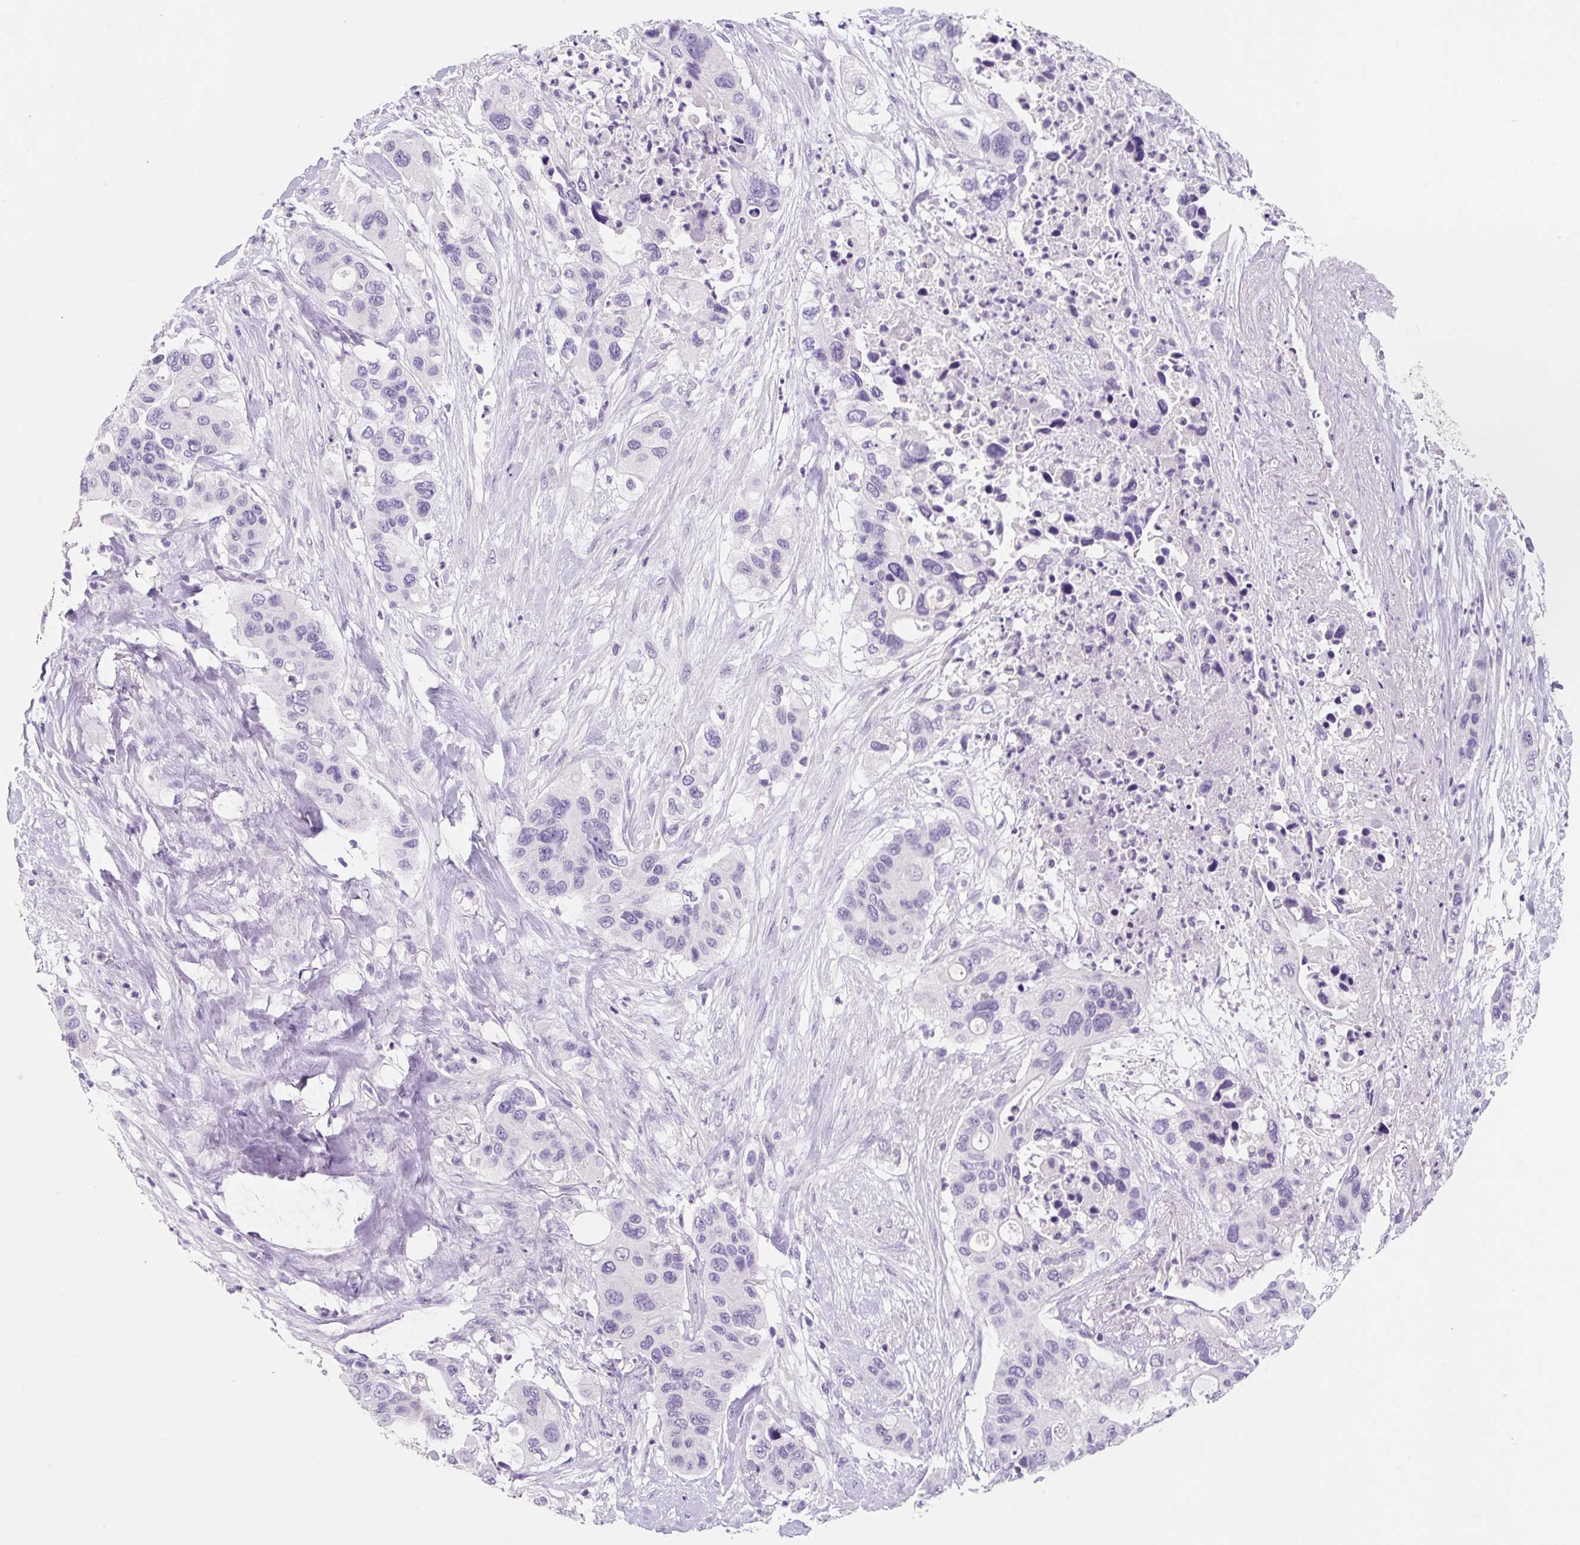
{"staining": {"intensity": "negative", "quantity": "none", "location": "none"}, "tissue": "pancreatic cancer", "cell_type": "Tumor cells", "image_type": "cancer", "snomed": [{"axis": "morphology", "description": "Adenocarcinoma, NOS"}, {"axis": "topography", "description": "Pancreas"}], "caption": "An immunohistochemistry (IHC) photomicrograph of pancreatic cancer (adenocarcinoma) is shown. There is no staining in tumor cells of pancreatic cancer (adenocarcinoma).", "gene": "SYP", "patient": {"sex": "female", "age": 71}}